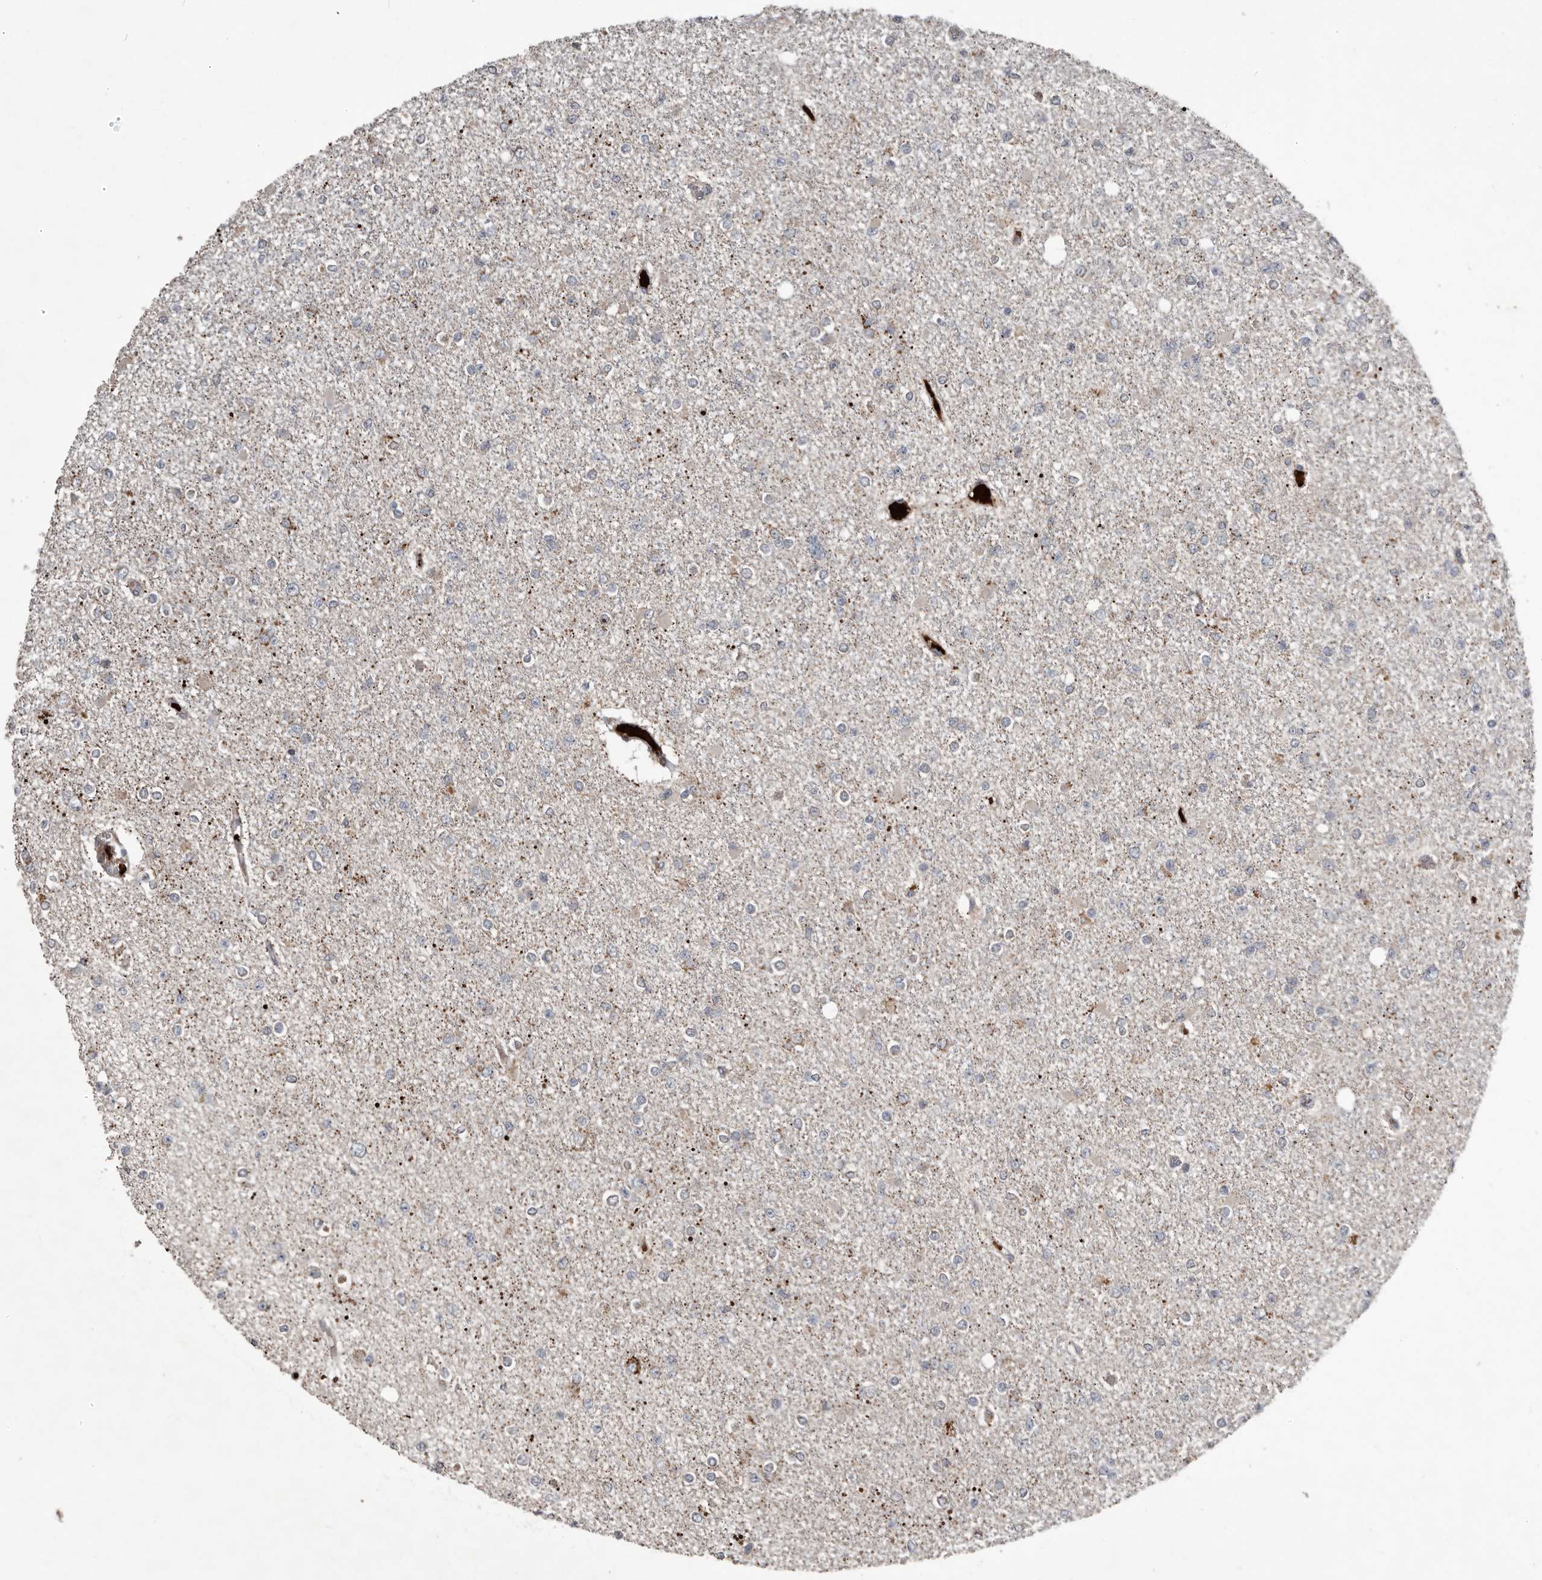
{"staining": {"intensity": "negative", "quantity": "none", "location": "none"}, "tissue": "glioma", "cell_type": "Tumor cells", "image_type": "cancer", "snomed": [{"axis": "morphology", "description": "Glioma, malignant, Low grade"}, {"axis": "topography", "description": "Brain"}], "caption": "A photomicrograph of human malignant glioma (low-grade) is negative for staining in tumor cells.", "gene": "FBXO31", "patient": {"sex": "female", "age": 22}}